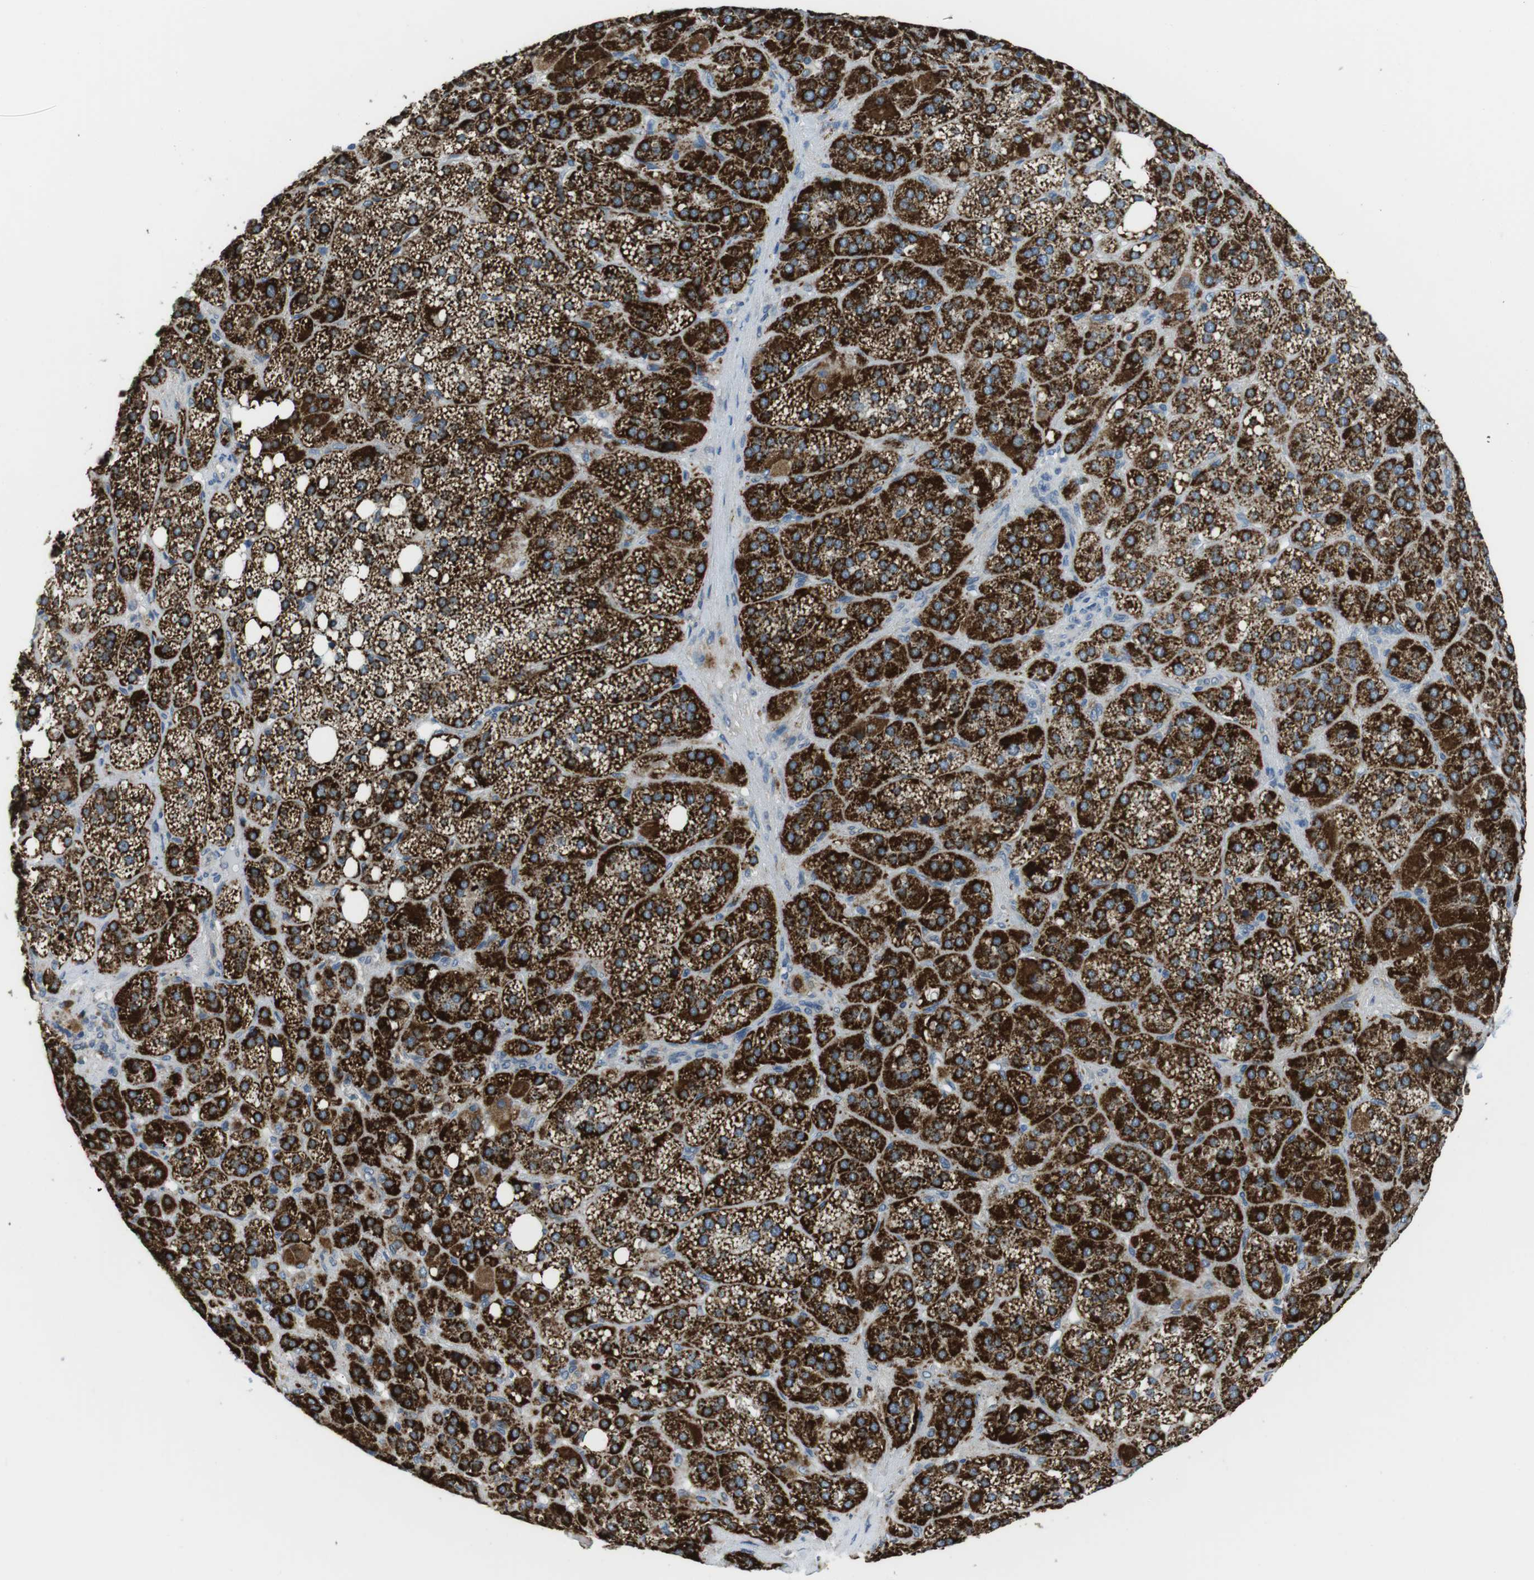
{"staining": {"intensity": "strong", "quantity": ">75%", "location": "cytoplasmic/membranous"}, "tissue": "adrenal gland", "cell_type": "Glandular cells", "image_type": "normal", "snomed": [{"axis": "morphology", "description": "Normal tissue, NOS"}, {"axis": "topography", "description": "Adrenal gland"}], "caption": "Protein expression analysis of benign adrenal gland shows strong cytoplasmic/membranous staining in approximately >75% of glandular cells. The staining was performed using DAB (3,3'-diaminobenzidine), with brown indicating positive protein expression. Nuclei are stained blue with hematoxylin.", "gene": "BACE1", "patient": {"sex": "female", "age": 59}}